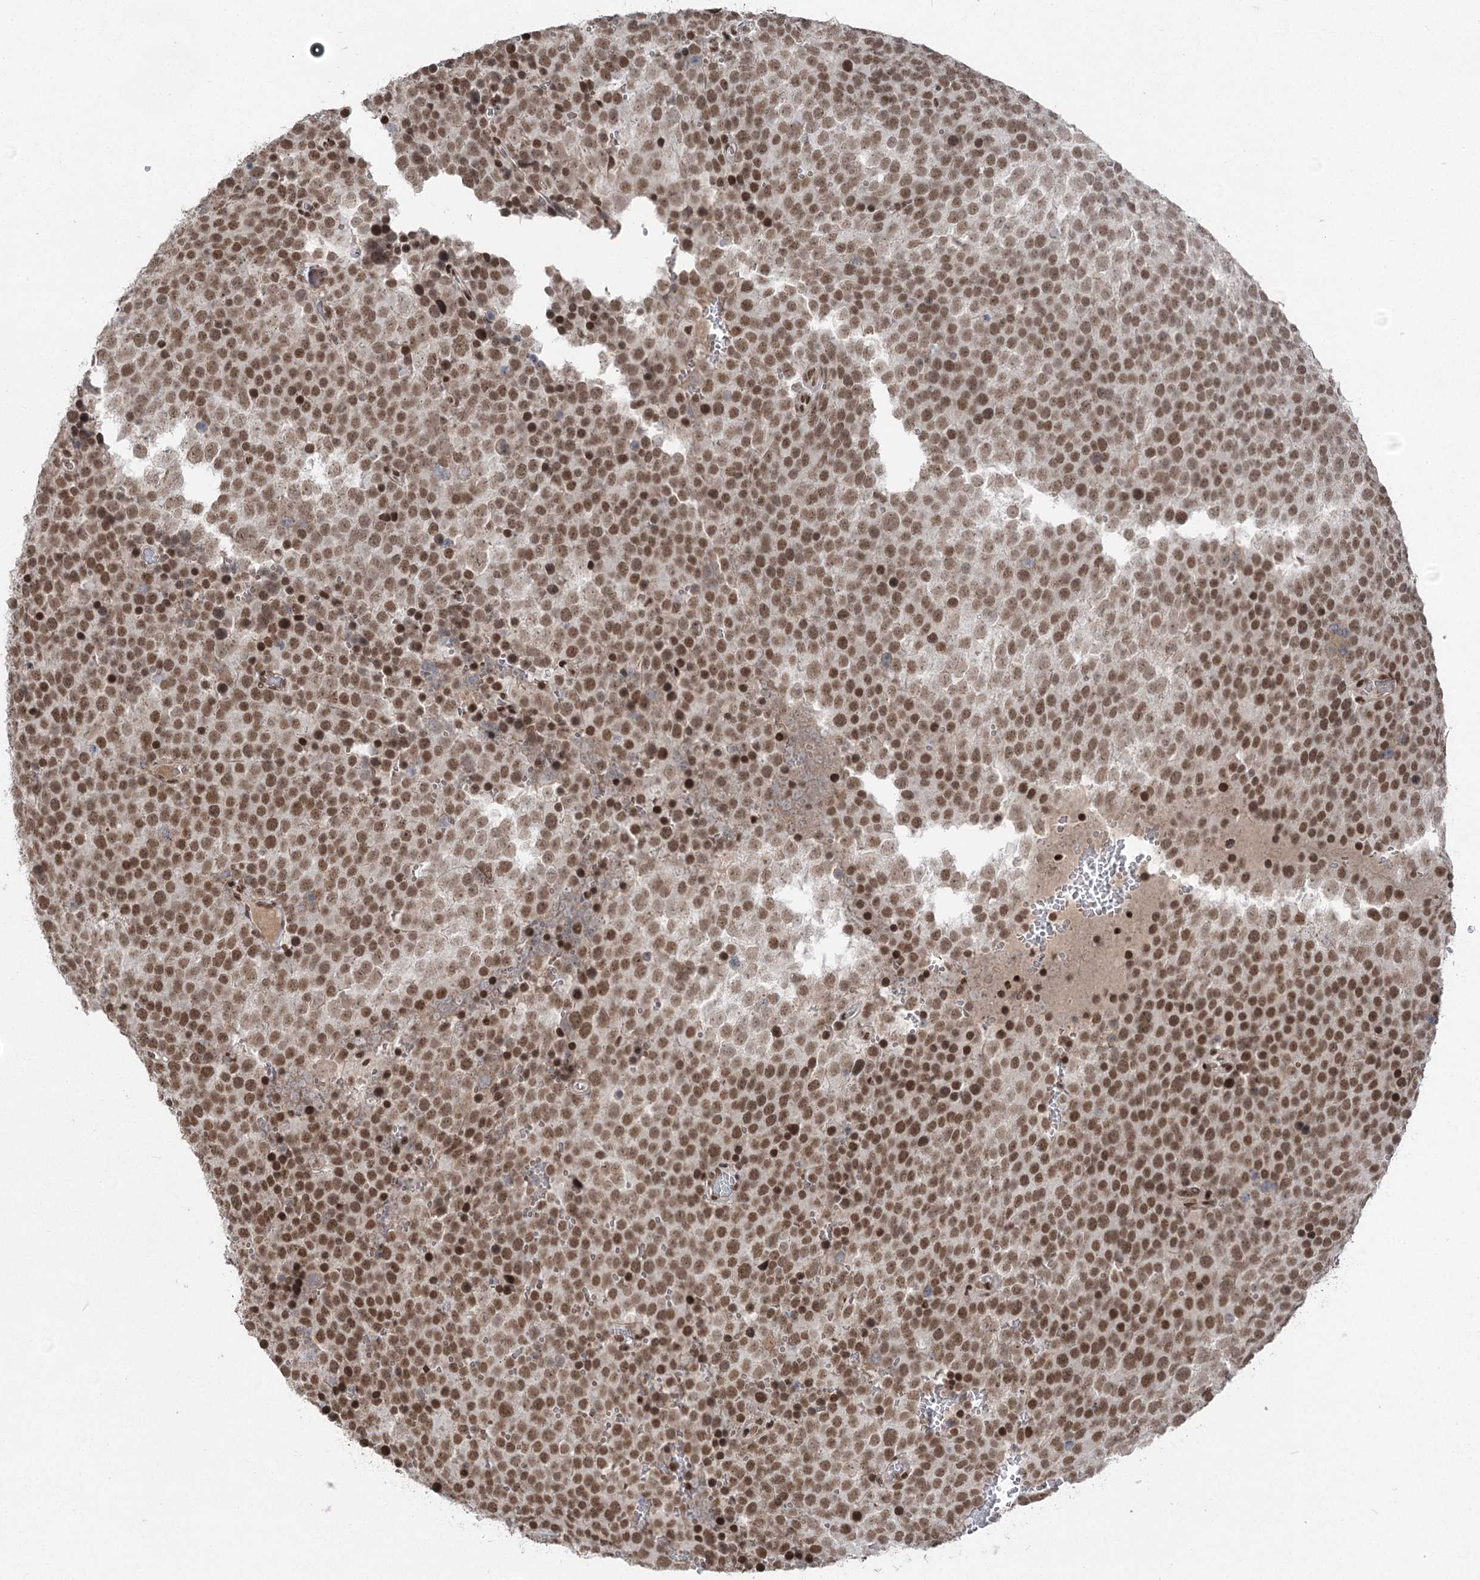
{"staining": {"intensity": "strong", "quantity": ">75%", "location": "nuclear"}, "tissue": "testis cancer", "cell_type": "Tumor cells", "image_type": "cancer", "snomed": [{"axis": "morphology", "description": "Seminoma, NOS"}, {"axis": "topography", "description": "Testis"}], "caption": "Human testis cancer (seminoma) stained with a brown dye demonstrates strong nuclear positive expression in about >75% of tumor cells.", "gene": "CGGBP1", "patient": {"sex": "male", "age": 71}}